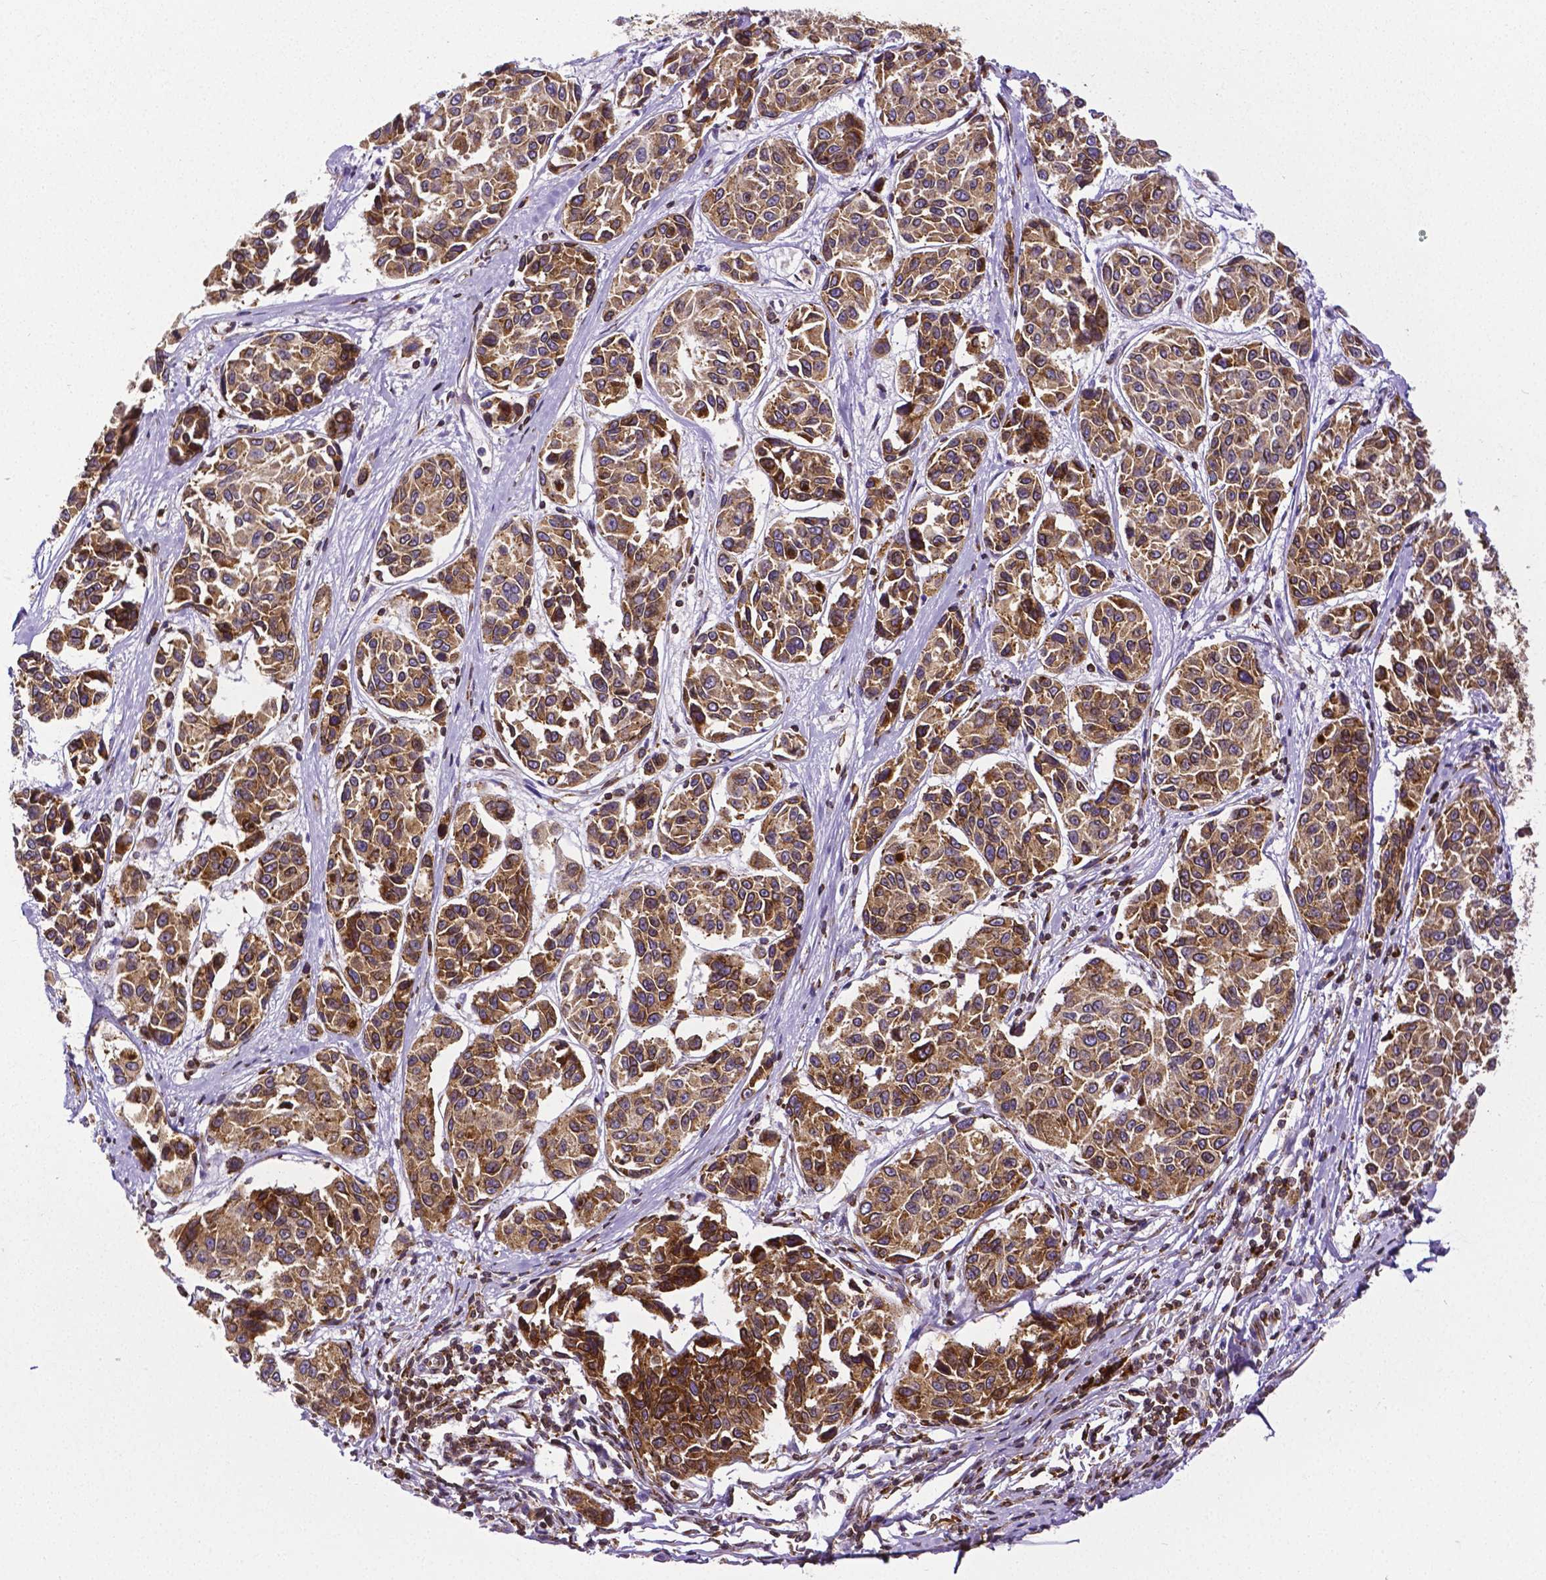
{"staining": {"intensity": "strong", "quantity": ">75%", "location": "cytoplasmic/membranous"}, "tissue": "melanoma", "cell_type": "Tumor cells", "image_type": "cancer", "snomed": [{"axis": "morphology", "description": "Malignant melanoma, NOS"}, {"axis": "topography", "description": "Skin"}], "caption": "An image of malignant melanoma stained for a protein displays strong cytoplasmic/membranous brown staining in tumor cells.", "gene": "MTDH", "patient": {"sex": "female", "age": 66}}